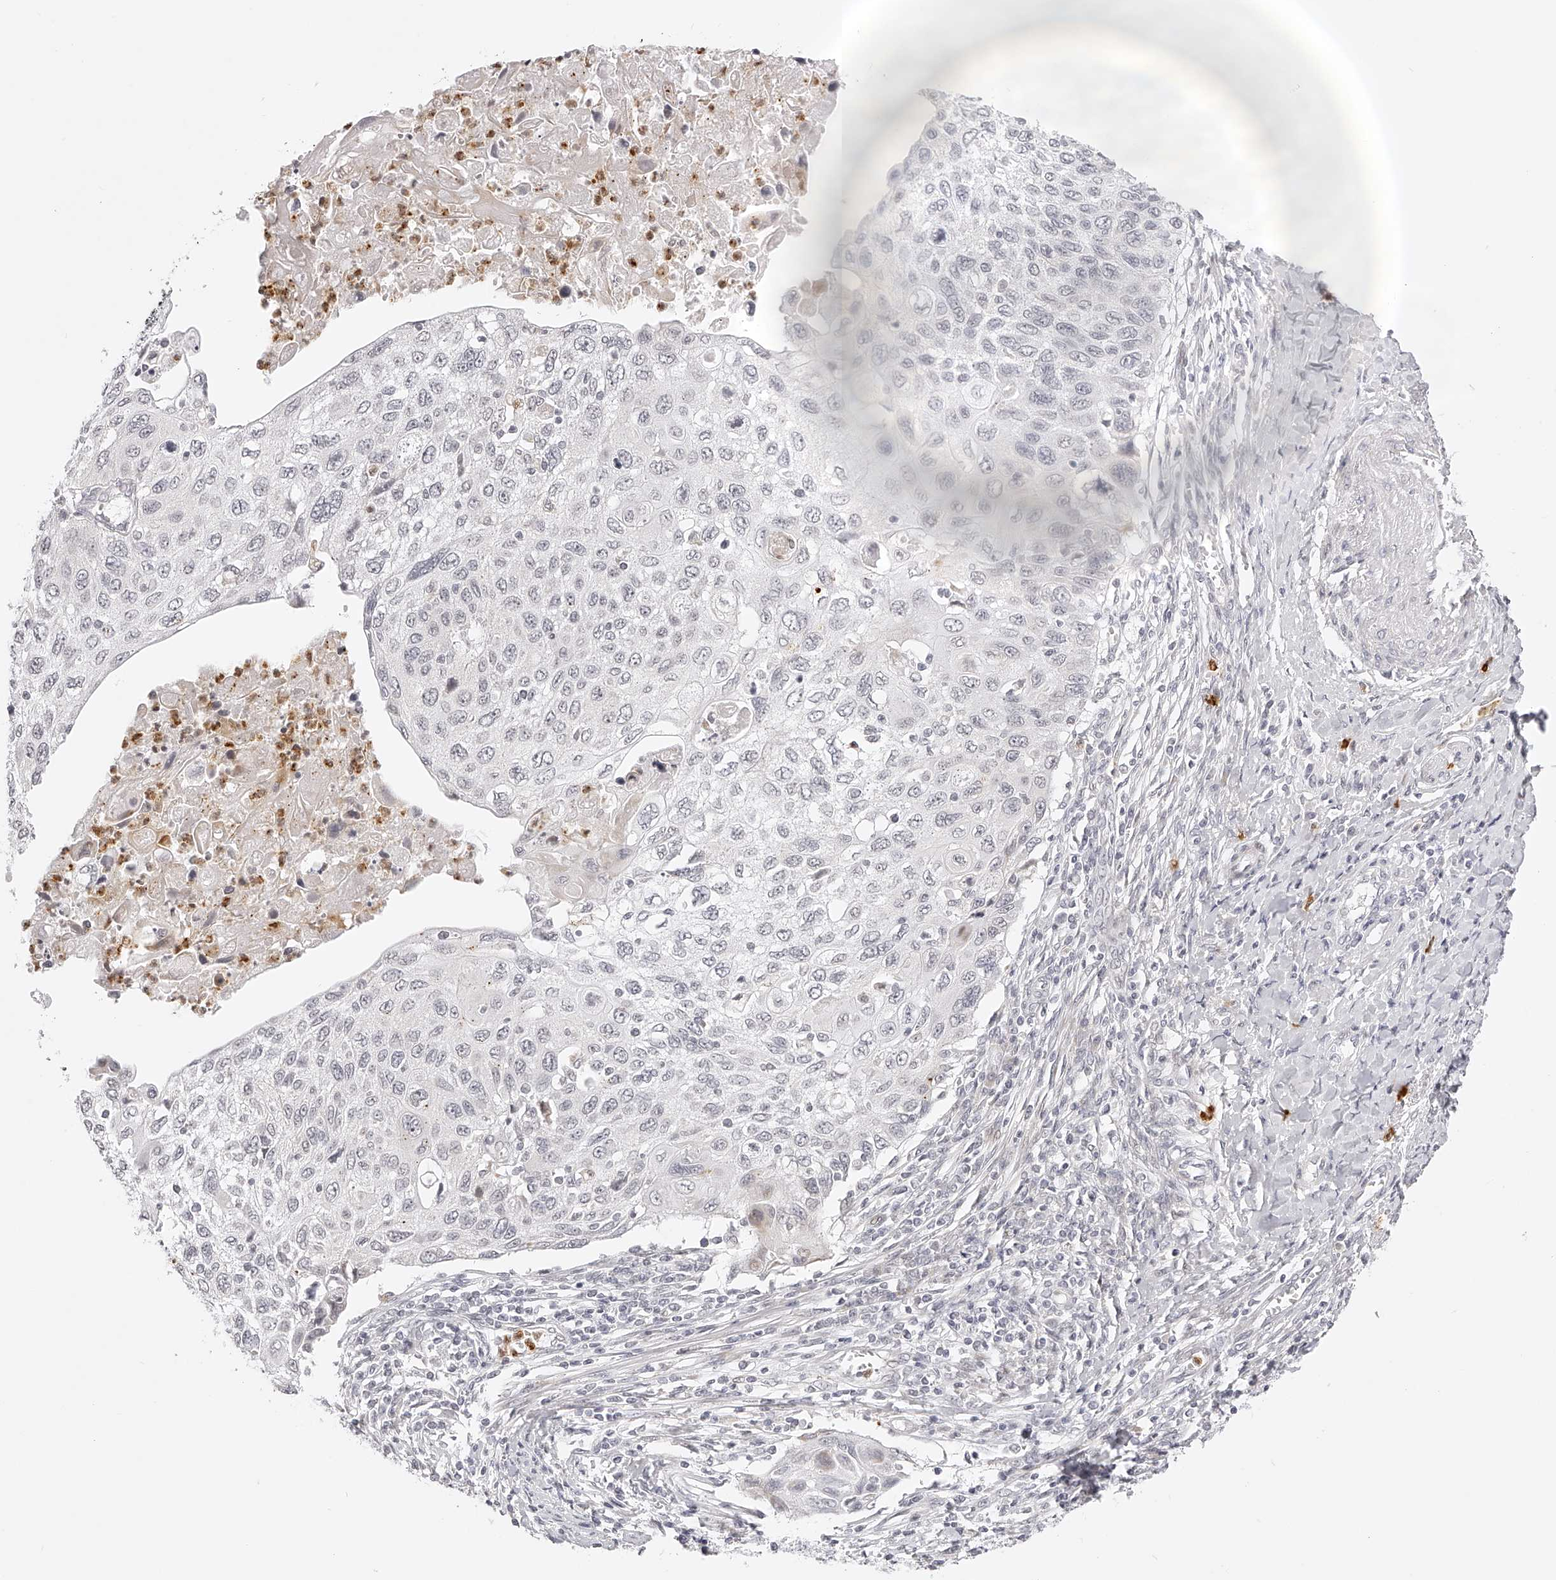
{"staining": {"intensity": "negative", "quantity": "none", "location": "none"}, "tissue": "cervical cancer", "cell_type": "Tumor cells", "image_type": "cancer", "snomed": [{"axis": "morphology", "description": "Squamous cell carcinoma, NOS"}, {"axis": "topography", "description": "Cervix"}], "caption": "Cervical squamous cell carcinoma was stained to show a protein in brown. There is no significant positivity in tumor cells. Nuclei are stained in blue.", "gene": "PLEKHG1", "patient": {"sex": "female", "age": 70}}